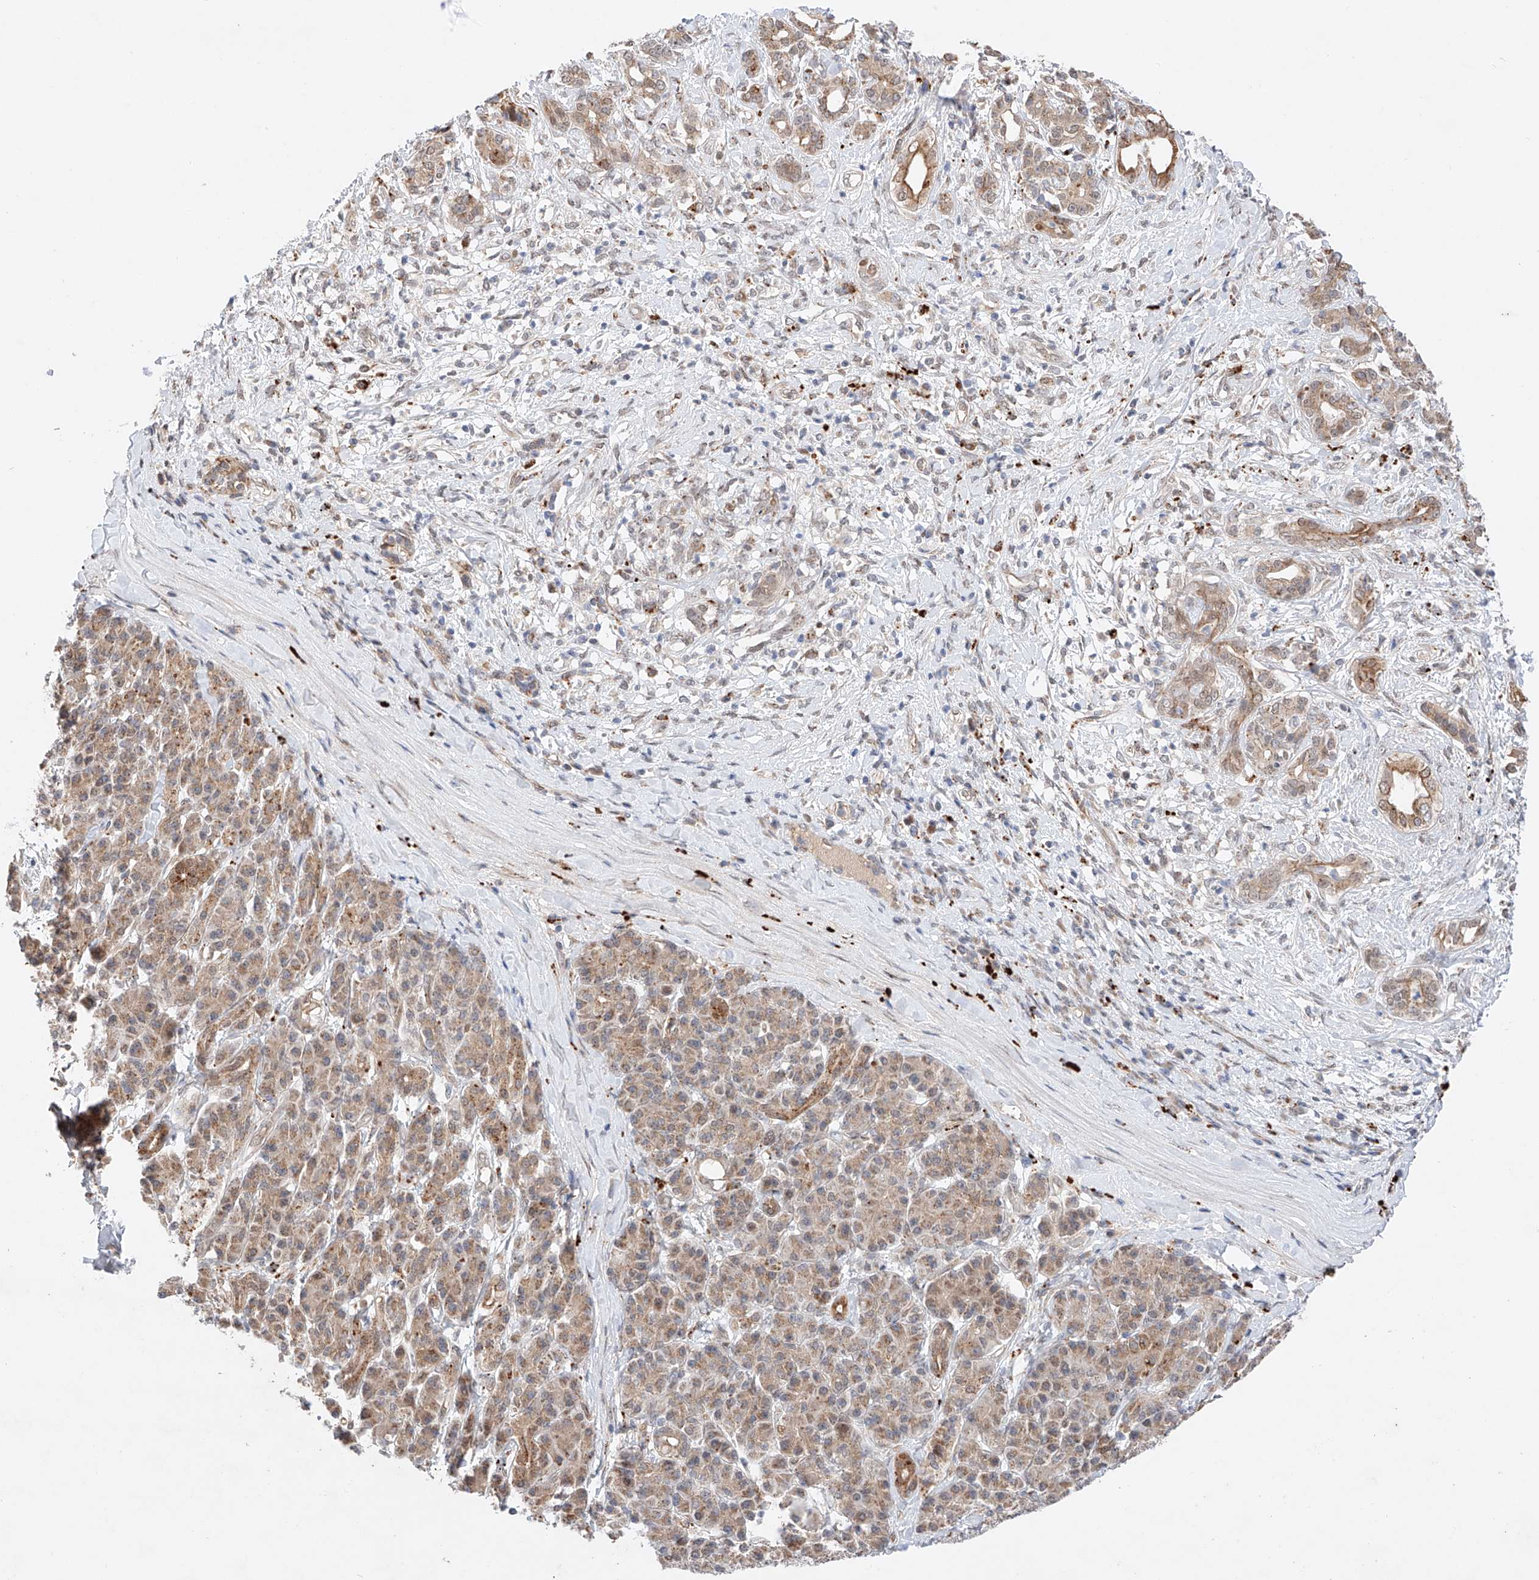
{"staining": {"intensity": "strong", "quantity": "25%-75%", "location": "cytoplasmic/membranous"}, "tissue": "pancreatic cancer", "cell_type": "Tumor cells", "image_type": "cancer", "snomed": [{"axis": "morphology", "description": "Adenocarcinoma, NOS"}, {"axis": "topography", "description": "Pancreas"}], "caption": "Adenocarcinoma (pancreatic) stained for a protein (brown) exhibits strong cytoplasmic/membranous positive staining in about 25%-75% of tumor cells.", "gene": "GCNT1", "patient": {"sex": "female", "age": 56}}